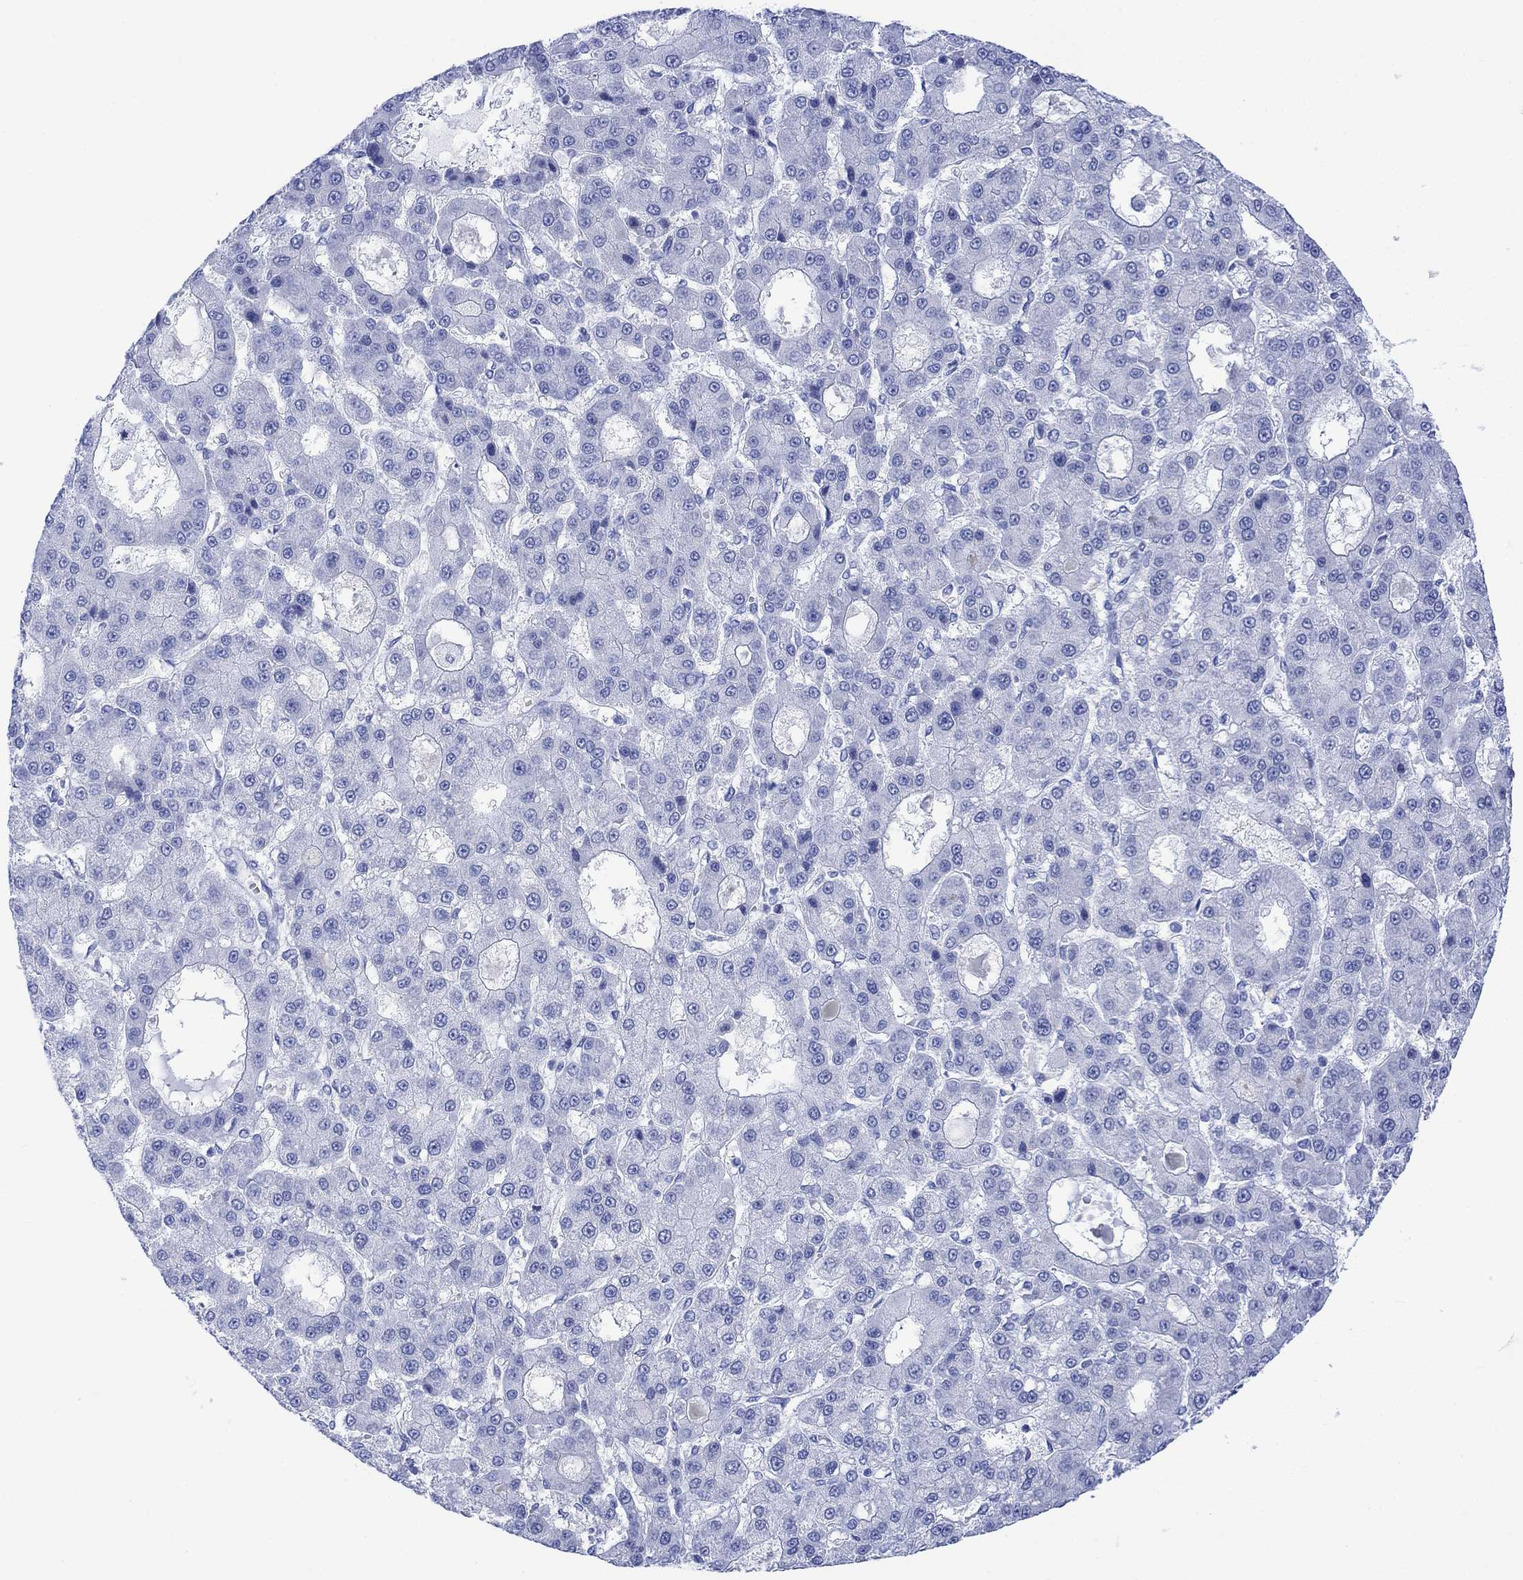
{"staining": {"intensity": "negative", "quantity": "none", "location": "none"}, "tissue": "liver cancer", "cell_type": "Tumor cells", "image_type": "cancer", "snomed": [{"axis": "morphology", "description": "Carcinoma, Hepatocellular, NOS"}, {"axis": "topography", "description": "Liver"}], "caption": "IHC photomicrograph of neoplastic tissue: human liver cancer (hepatocellular carcinoma) stained with DAB exhibits no significant protein staining in tumor cells. (Stains: DAB IHC with hematoxylin counter stain, Microscopy: brightfield microscopy at high magnification).", "gene": "CELF4", "patient": {"sex": "male", "age": 70}}